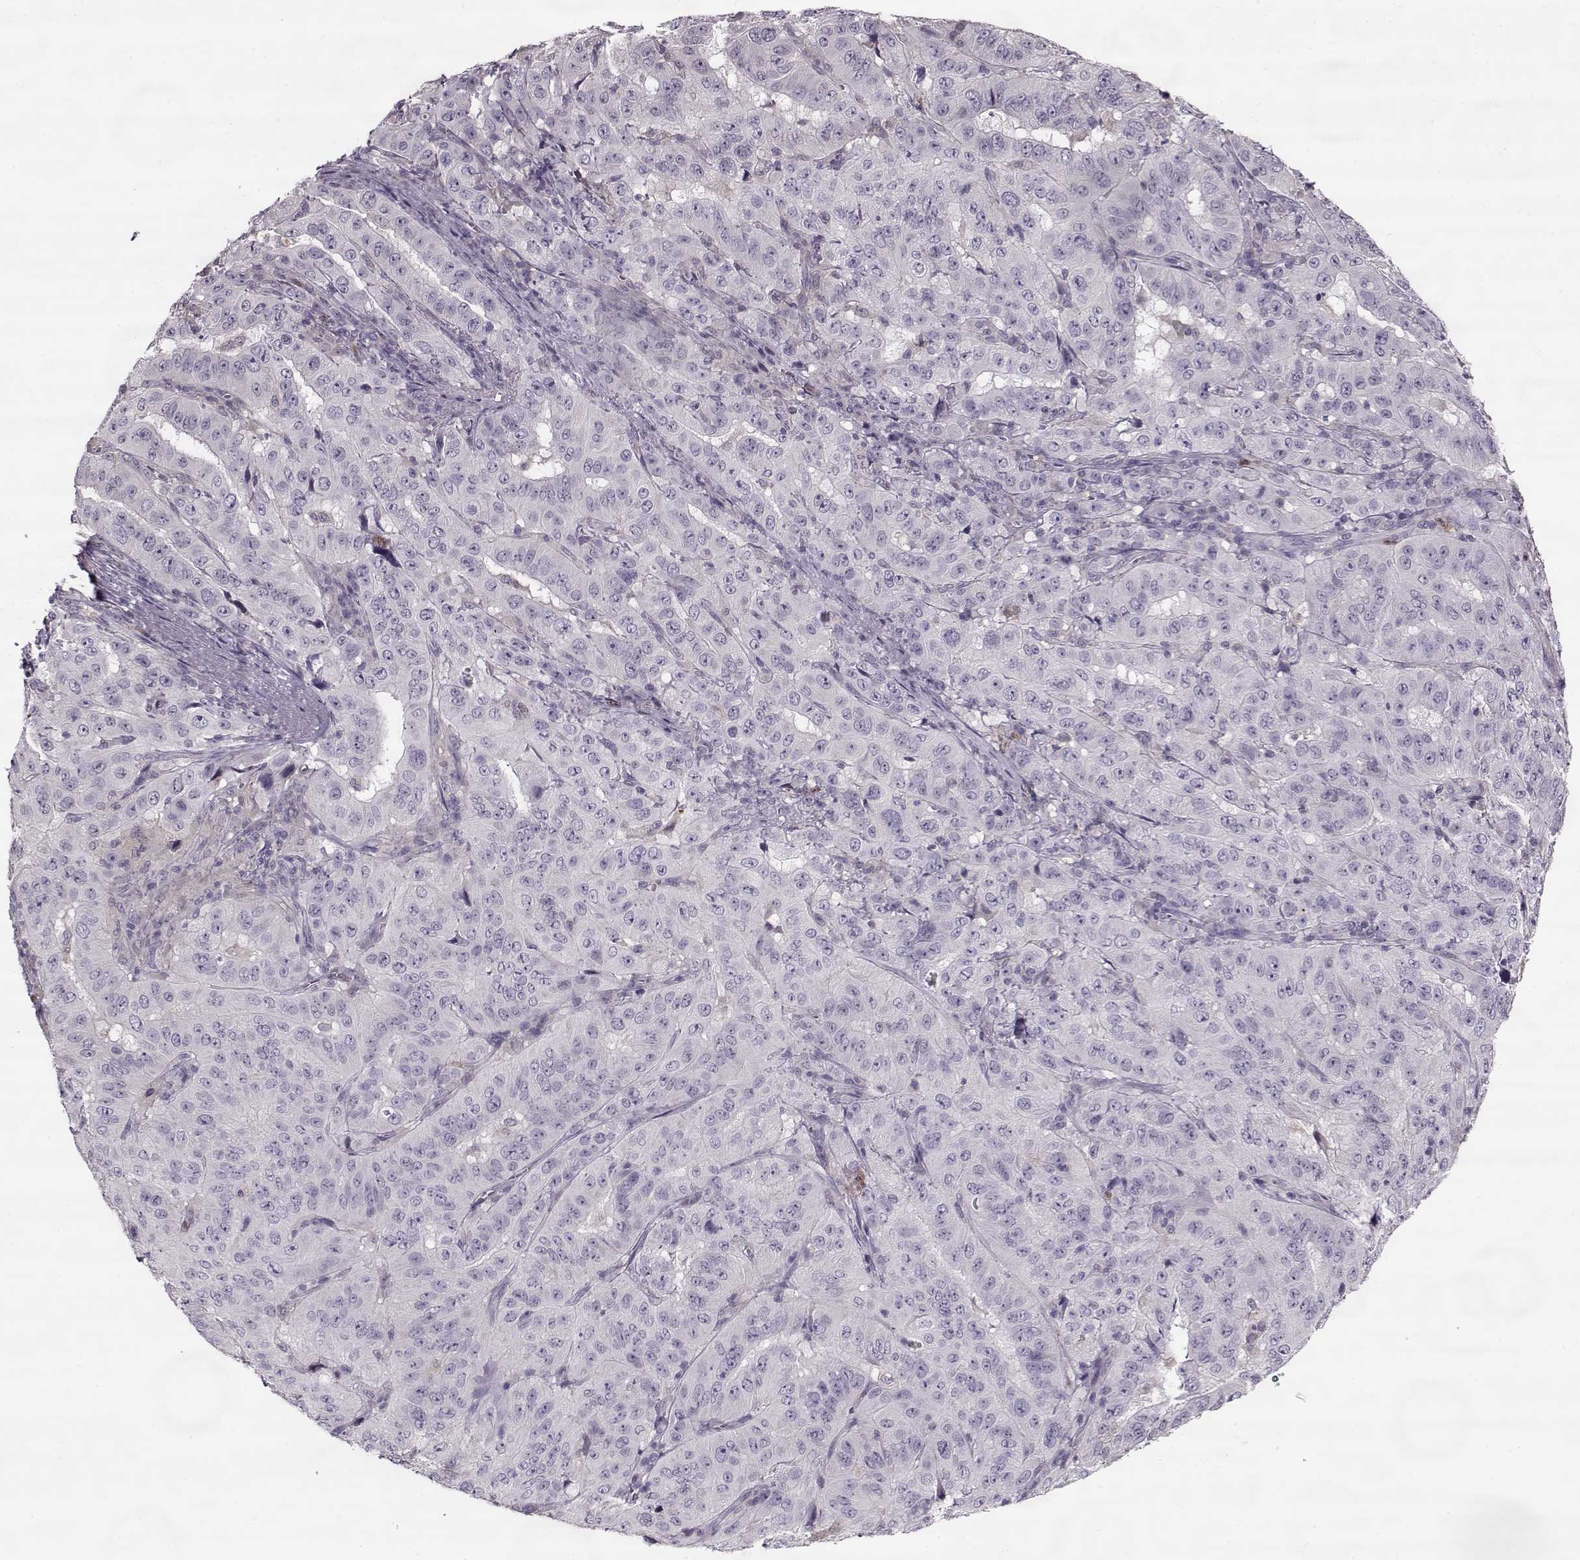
{"staining": {"intensity": "negative", "quantity": "none", "location": "none"}, "tissue": "pancreatic cancer", "cell_type": "Tumor cells", "image_type": "cancer", "snomed": [{"axis": "morphology", "description": "Adenocarcinoma, NOS"}, {"axis": "topography", "description": "Pancreas"}], "caption": "DAB (3,3'-diaminobenzidine) immunohistochemical staining of human pancreatic cancer (adenocarcinoma) shows no significant staining in tumor cells.", "gene": "ACOT11", "patient": {"sex": "male", "age": 63}}